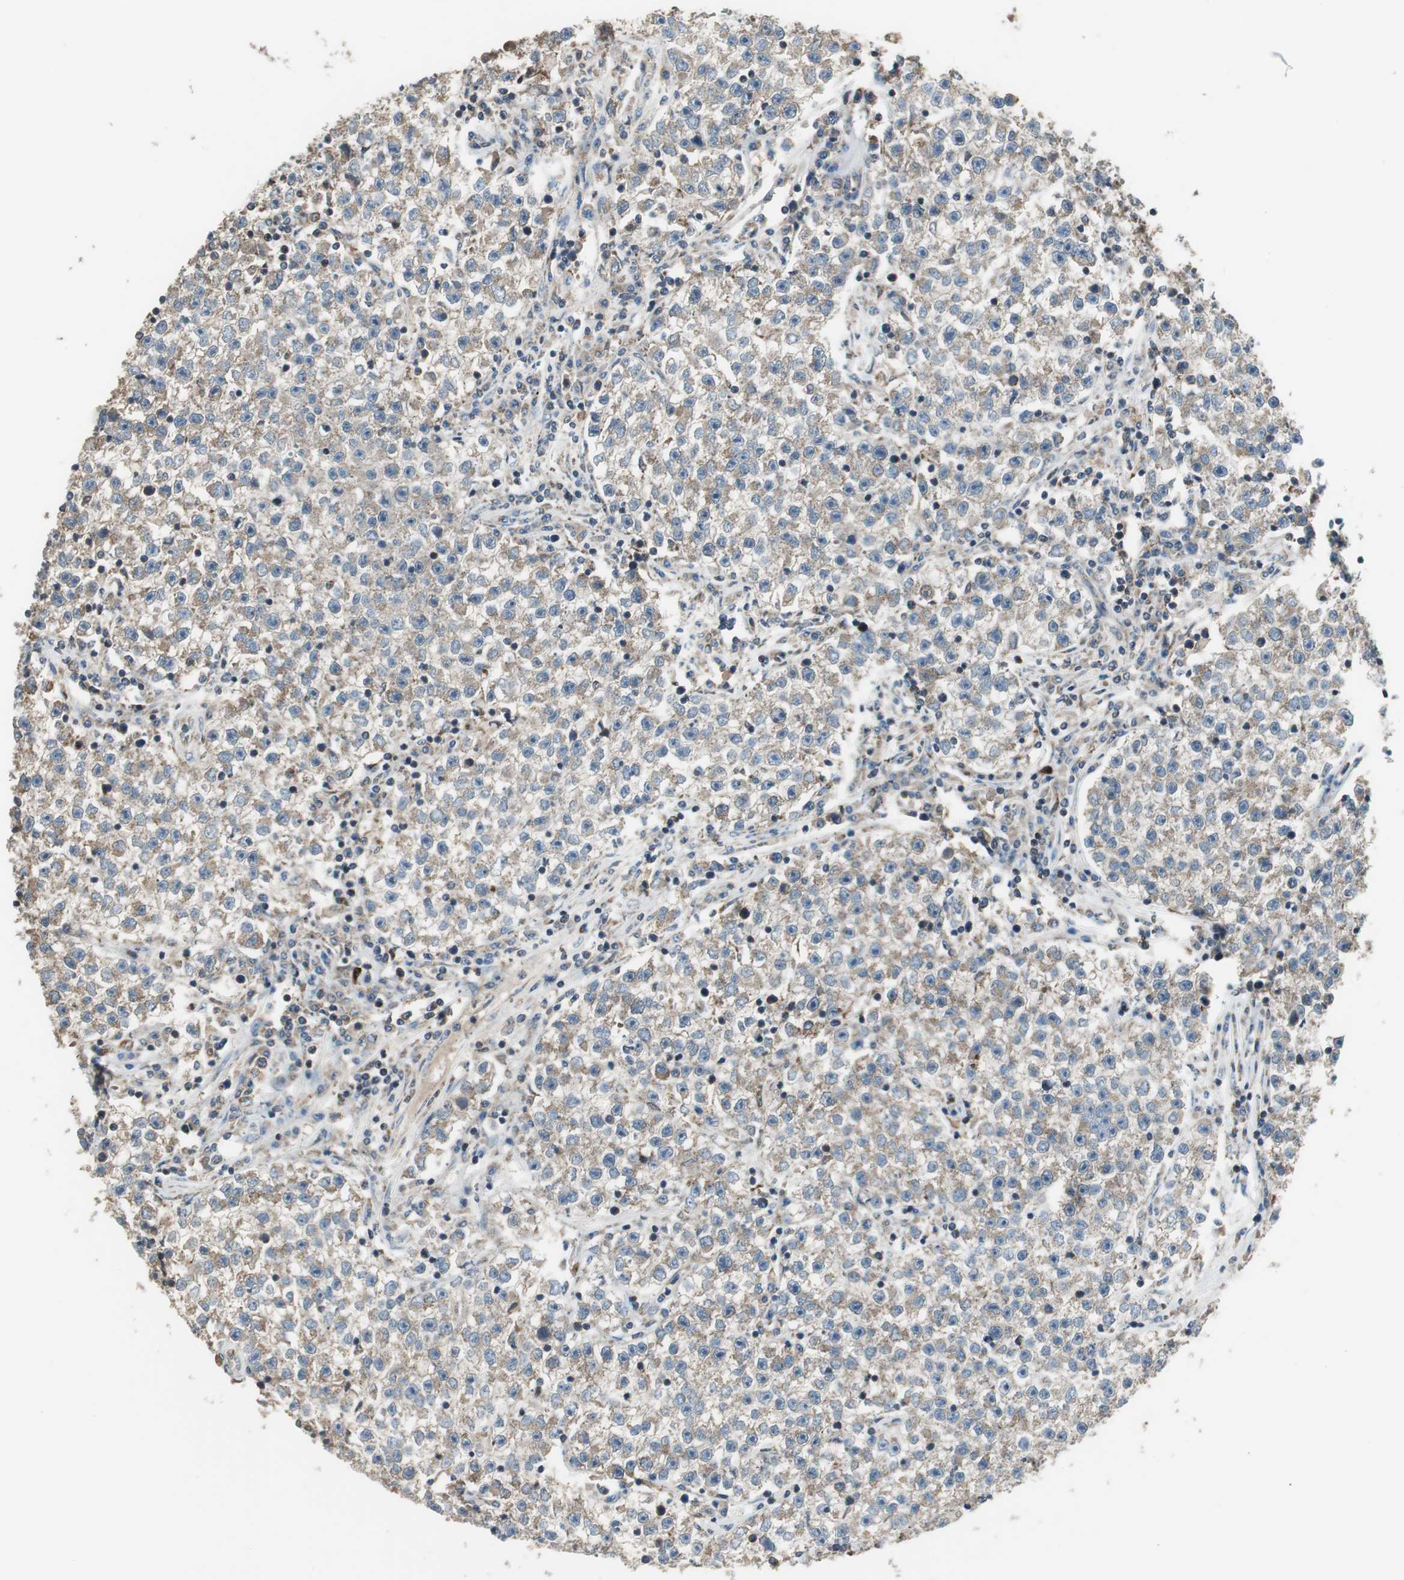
{"staining": {"intensity": "moderate", "quantity": ">75%", "location": "cytoplasmic/membranous"}, "tissue": "testis cancer", "cell_type": "Tumor cells", "image_type": "cancer", "snomed": [{"axis": "morphology", "description": "Seminoma, NOS"}, {"axis": "topography", "description": "Testis"}], "caption": "There is medium levels of moderate cytoplasmic/membranous expression in tumor cells of seminoma (testis), as demonstrated by immunohistochemical staining (brown color).", "gene": "PI4KB", "patient": {"sex": "male", "age": 22}}